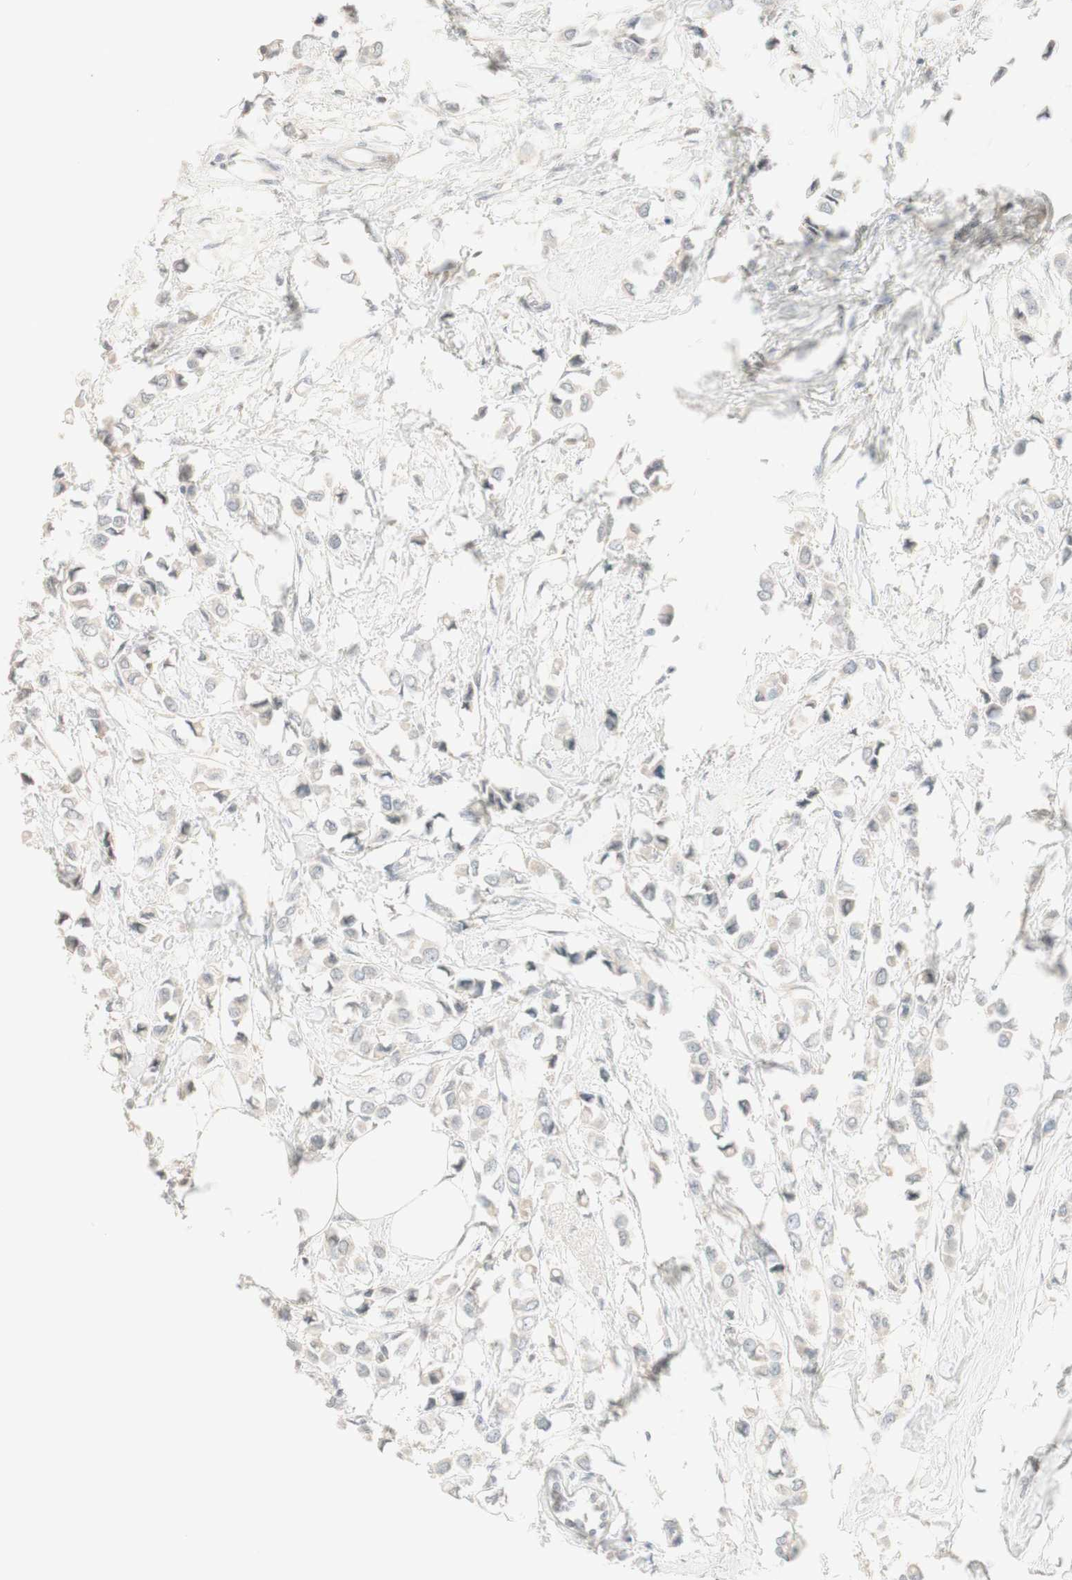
{"staining": {"intensity": "negative", "quantity": "none", "location": "none"}, "tissue": "breast cancer", "cell_type": "Tumor cells", "image_type": "cancer", "snomed": [{"axis": "morphology", "description": "Lobular carcinoma"}, {"axis": "topography", "description": "Breast"}], "caption": "Protein analysis of breast cancer exhibits no significant positivity in tumor cells.", "gene": "PLCD4", "patient": {"sex": "female", "age": 51}}